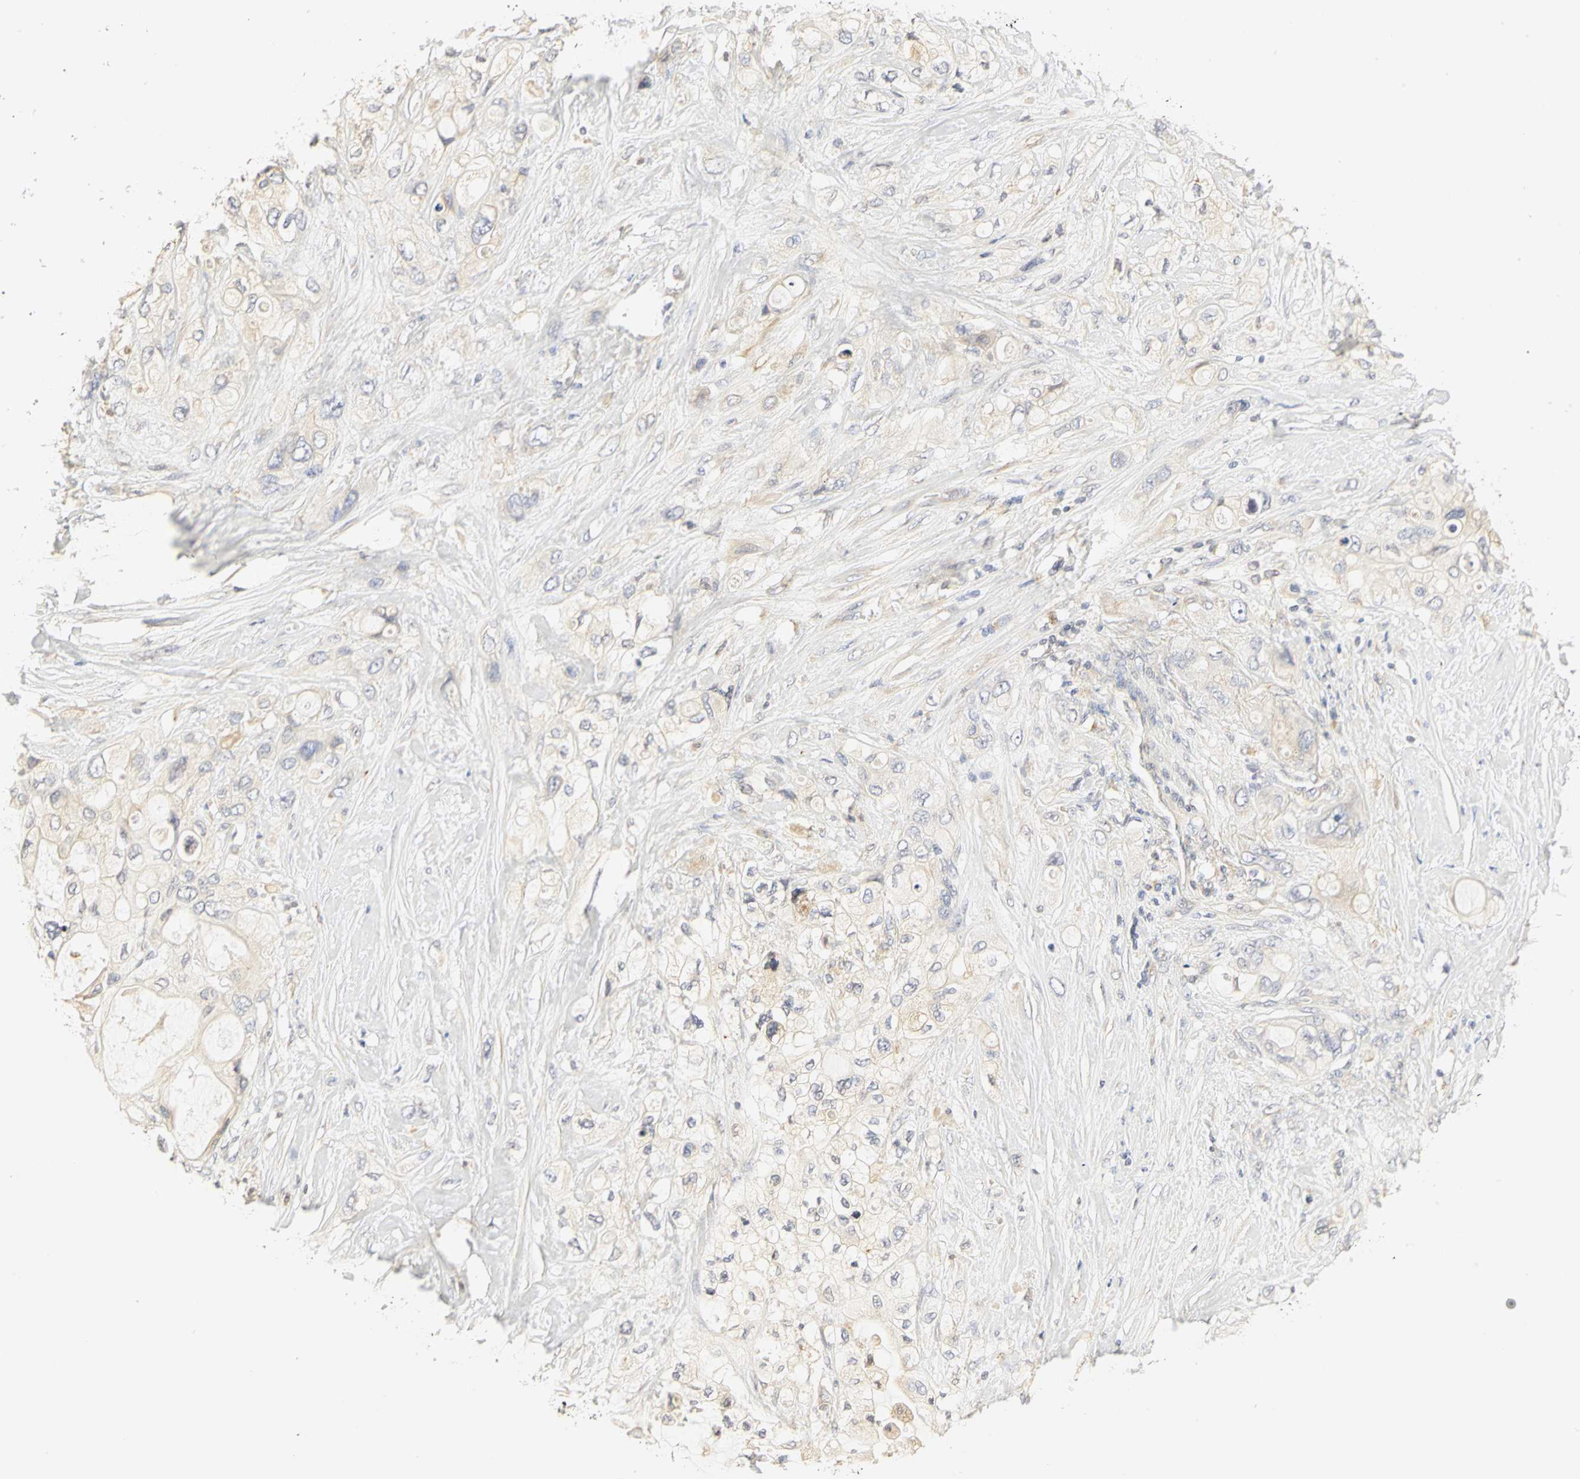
{"staining": {"intensity": "weak", "quantity": "25%-75%", "location": "cytoplasmic/membranous"}, "tissue": "pancreatic cancer", "cell_type": "Tumor cells", "image_type": "cancer", "snomed": [{"axis": "morphology", "description": "Adenocarcinoma, NOS"}, {"axis": "topography", "description": "Pancreas"}], "caption": "IHC of pancreatic cancer (adenocarcinoma) exhibits low levels of weak cytoplasmic/membranous positivity in approximately 25%-75% of tumor cells.", "gene": "GNRH2", "patient": {"sex": "female", "age": 59}}